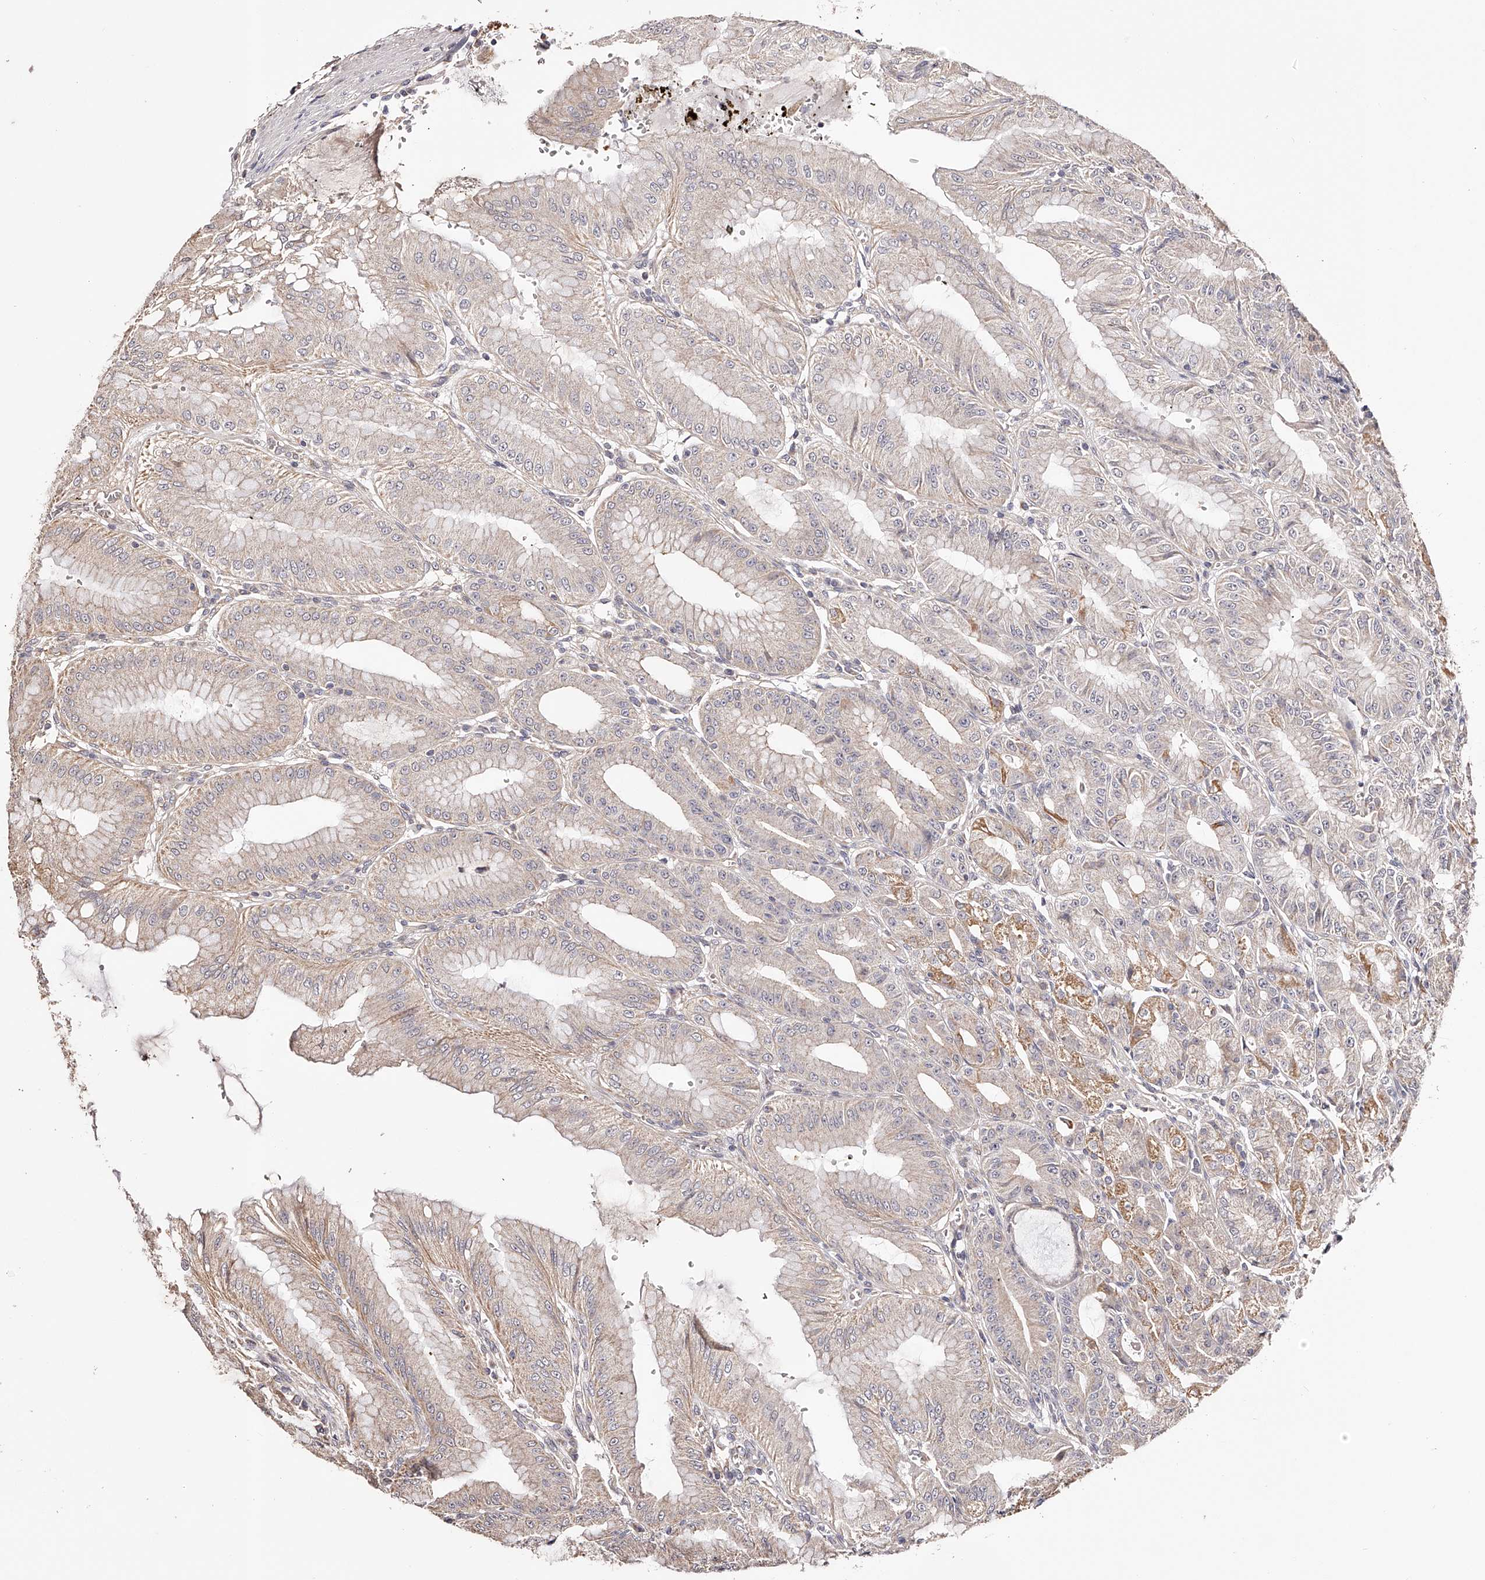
{"staining": {"intensity": "strong", "quantity": "25%-75%", "location": "cytoplasmic/membranous"}, "tissue": "stomach", "cell_type": "Glandular cells", "image_type": "normal", "snomed": [{"axis": "morphology", "description": "Normal tissue, NOS"}, {"axis": "topography", "description": "Stomach, lower"}], "caption": "Protein staining of normal stomach displays strong cytoplasmic/membranous positivity in about 25%-75% of glandular cells. The staining was performed using DAB, with brown indicating positive protein expression. Nuclei are stained blue with hematoxylin.", "gene": "USP21", "patient": {"sex": "male", "age": 71}}